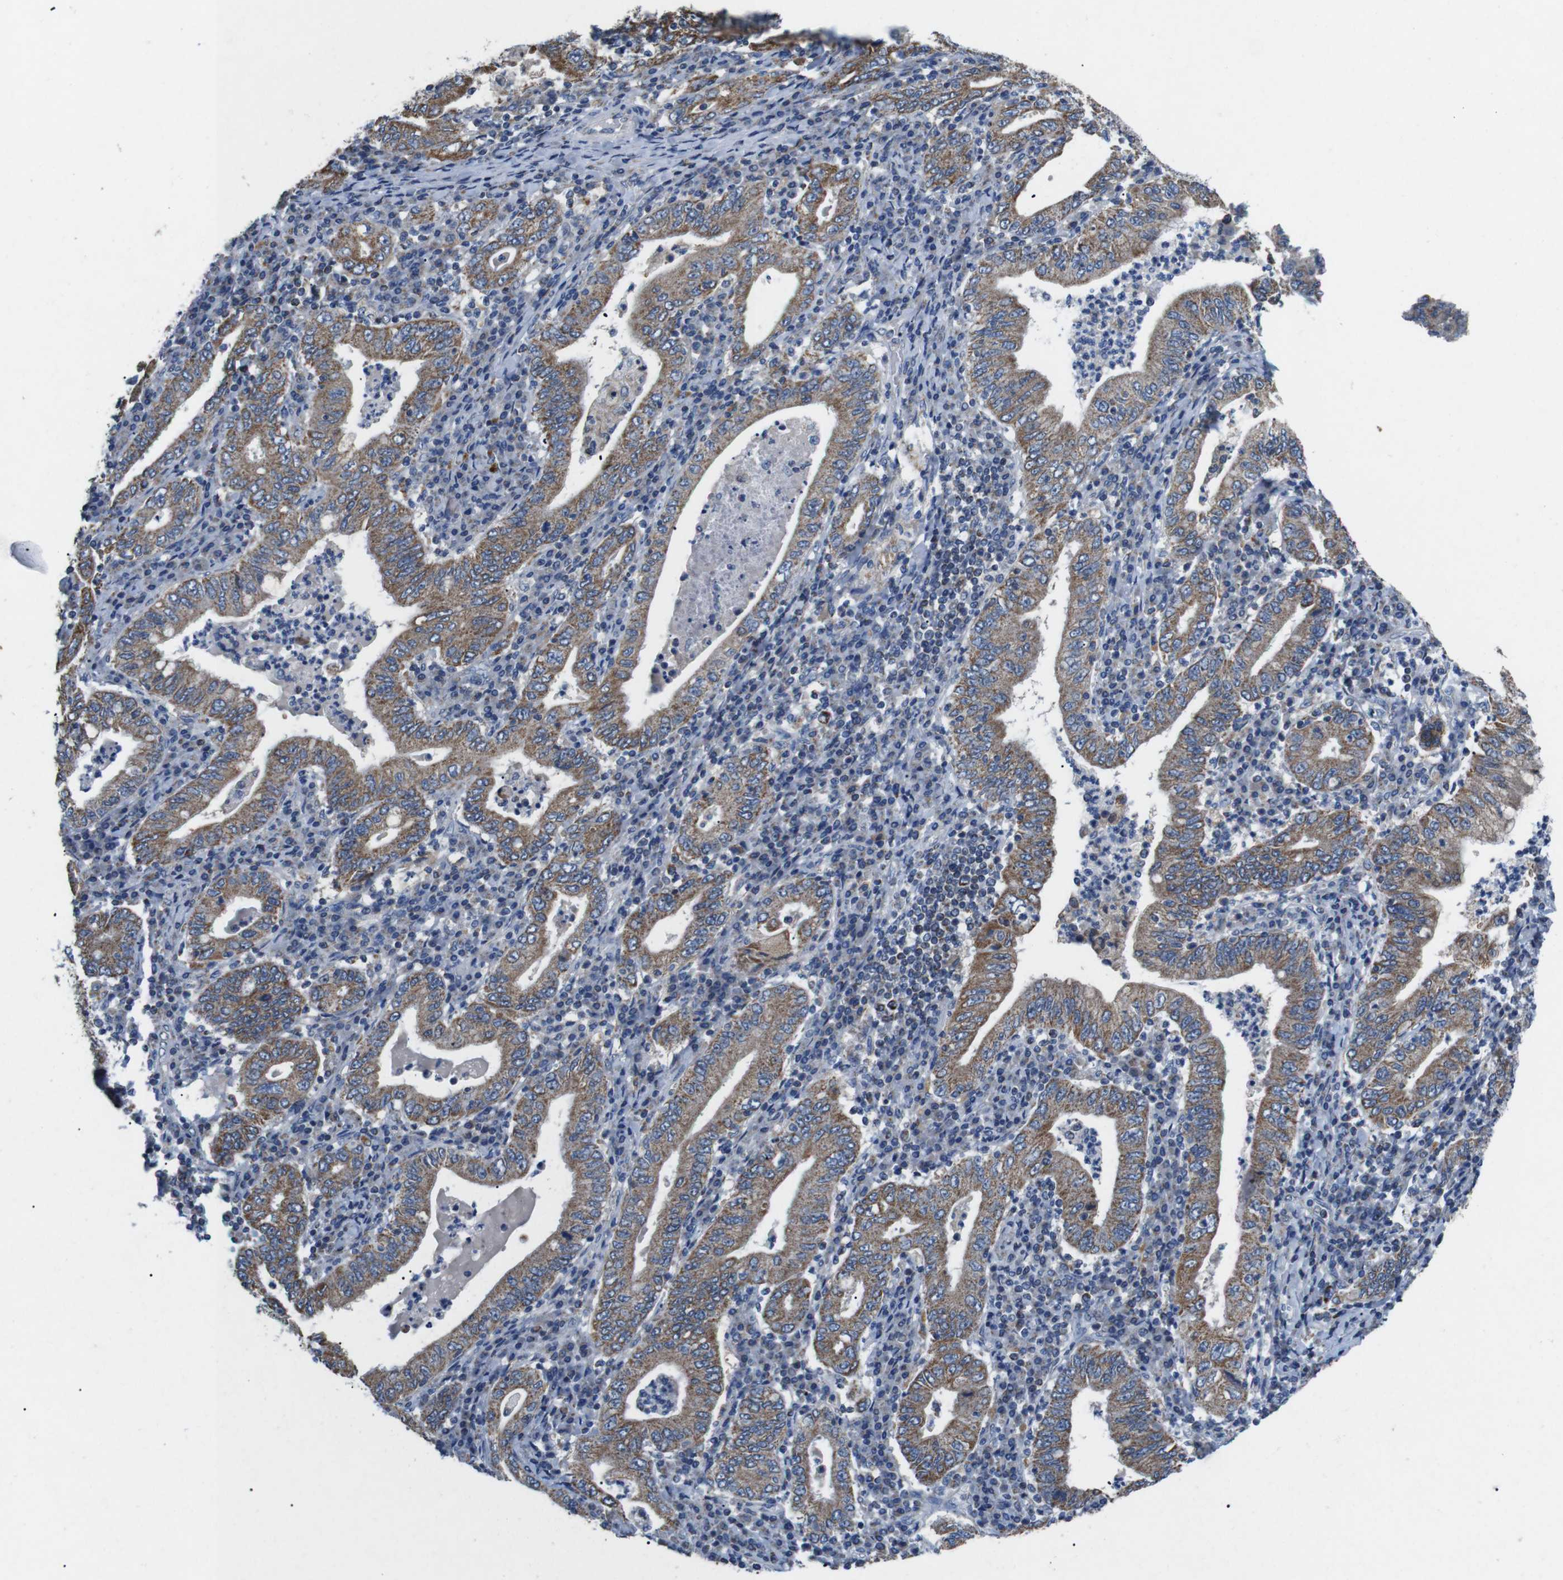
{"staining": {"intensity": "moderate", "quantity": ">75%", "location": "cytoplasmic/membranous"}, "tissue": "stomach cancer", "cell_type": "Tumor cells", "image_type": "cancer", "snomed": [{"axis": "morphology", "description": "Normal tissue, NOS"}, {"axis": "morphology", "description": "Adenocarcinoma, NOS"}, {"axis": "topography", "description": "Esophagus"}, {"axis": "topography", "description": "Stomach, upper"}, {"axis": "topography", "description": "Peripheral nerve tissue"}], "caption": "Immunohistochemistry (IHC) staining of stomach cancer (adenocarcinoma), which demonstrates medium levels of moderate cytoplasmic/membranous positivity in about >75% of tumor cells indicating moderate cytoplasmic/membranous protein staining. The staining was performed using DAB (brown) for protein detection and nuclei were counterstained in hematoxylin (blue).", "gene": "F2RL1", "patient": {"sex": "male", "age": 62}}